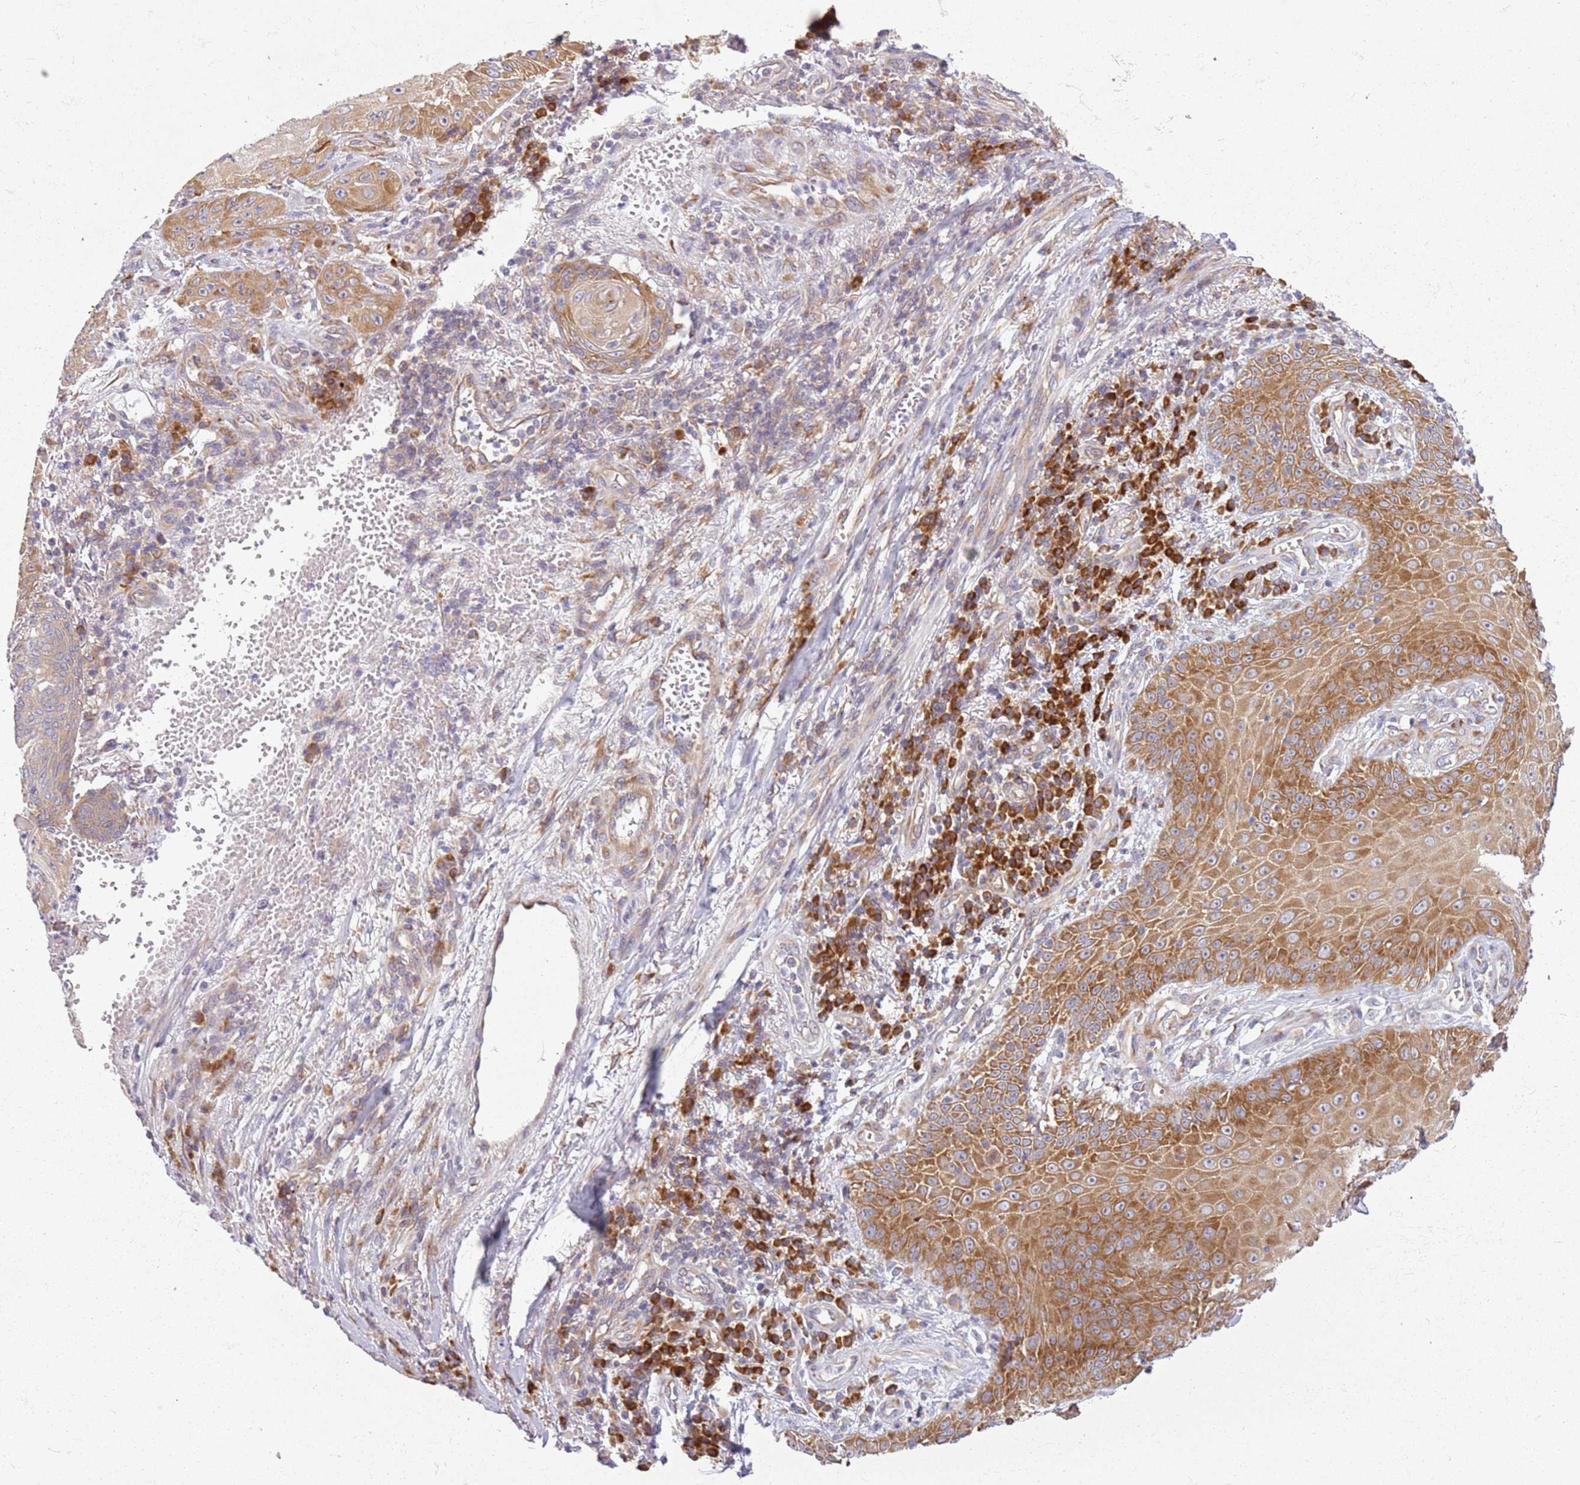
{"staining": {"intensity": "moderate", "quantity": ">75%", "location": "cytoplasmic/membranous"}, "tissue": "skin cancer", "cell_type": "Tumor cells", "image_type": "cancer", "snomed": [{"axis": "morphology", "description": "Squamous cell carcinoma, NOS"}, {"axis": "topography", "description": "Skin"}], "caption": "Moderate cytoplasmic/membranous expression is present in approximately >75% of tumor cells in skin cancer (squamous cell carcinoma). (Brightfield microscopy of DAB IHC at high magnification).", "gene": "RPS28", "patient": {"sex": "male", "age": 70}}